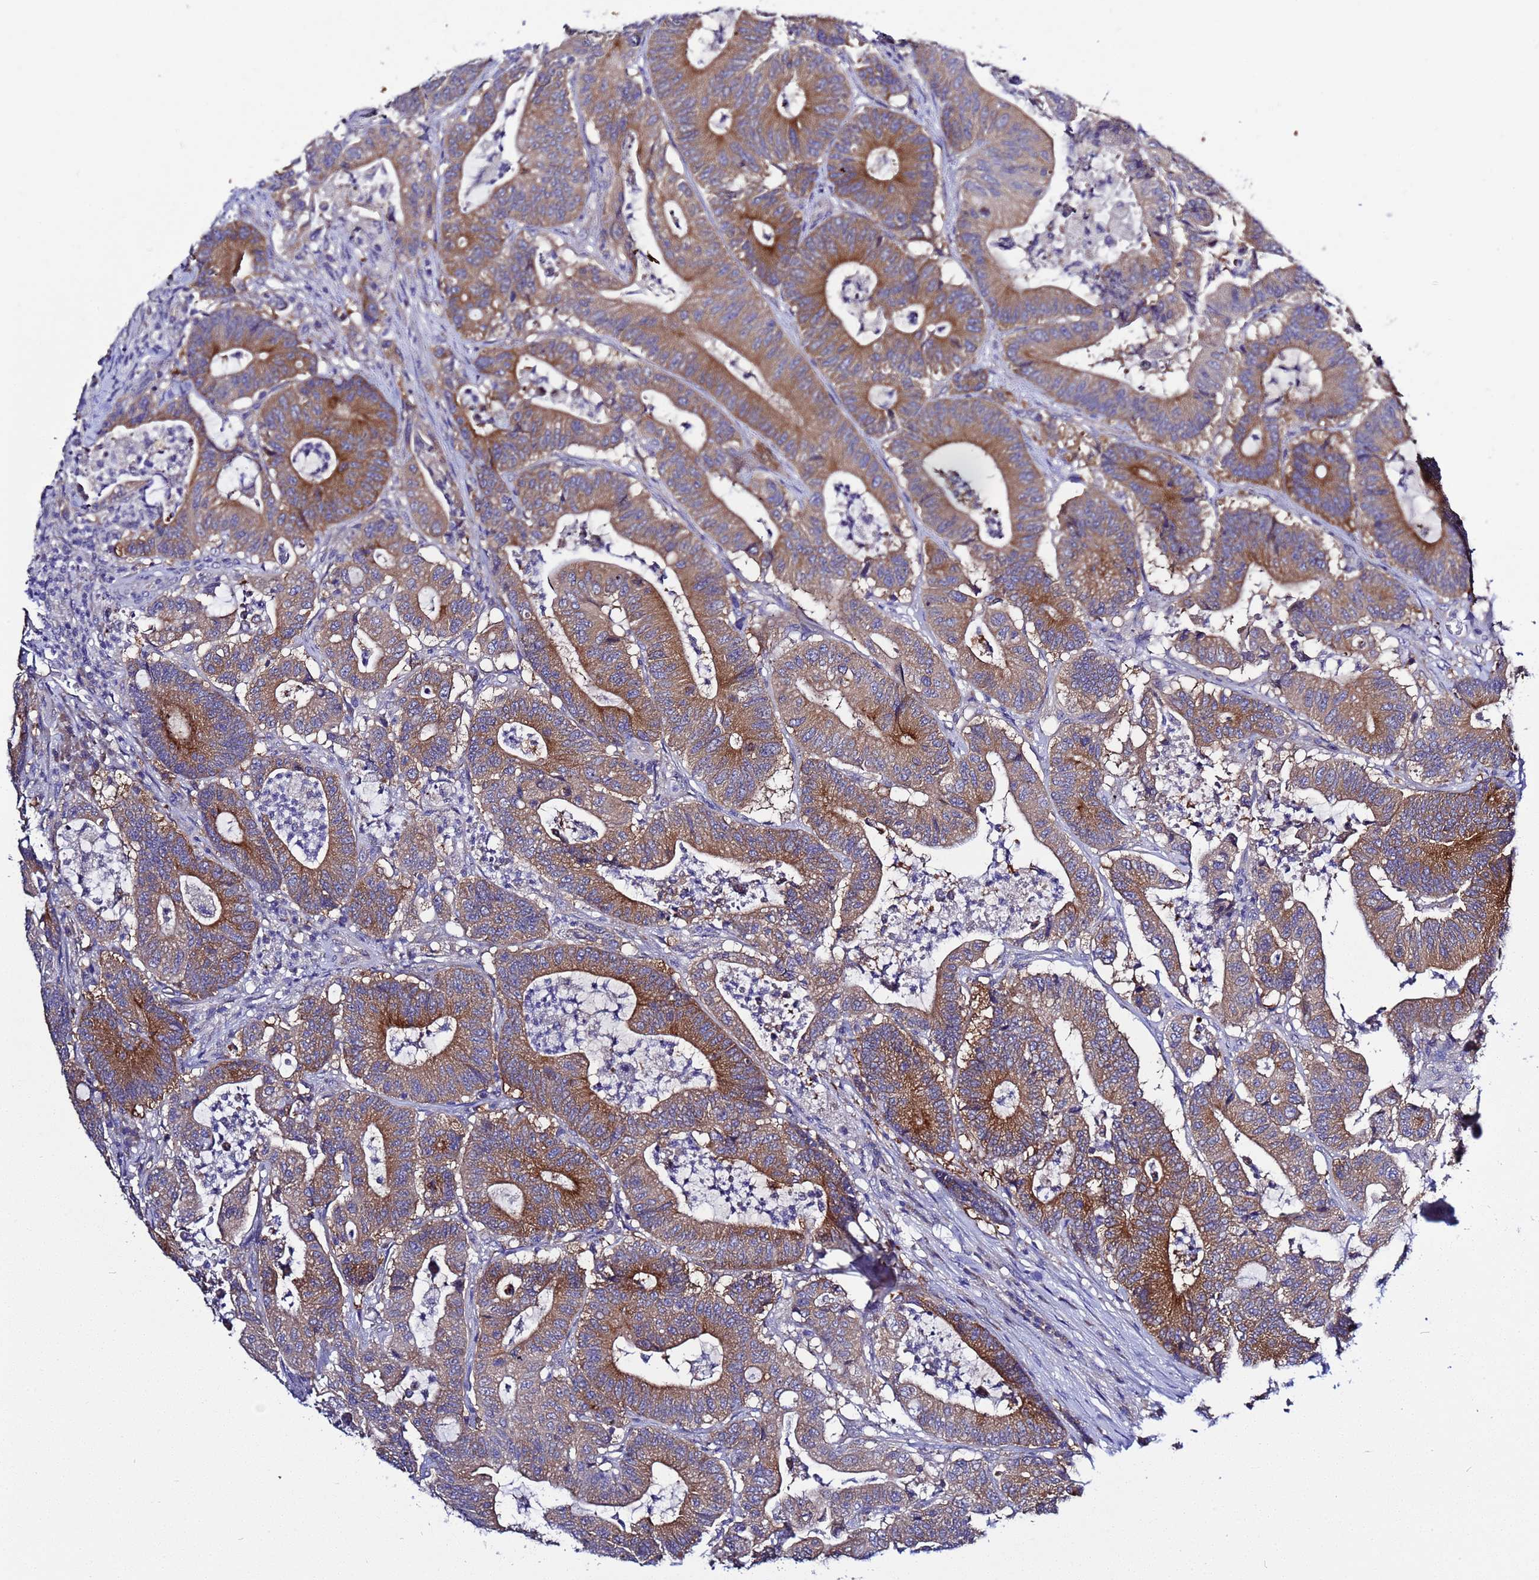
{"staining": {"intensity": "moderate", "quantity": ">75%", "location": "cytoplasmic/membranous"}, "tissue": "colorectal cancer", "cell_type": "Tumor cells", "image_type": "cancer", "snomed": [{"axis": "morphology", "description": "Adenocarcinoma, NOS"}, {"axis": "topography", "description": "Colon"}], "caption": "DAB immunohistochemical staining of human colorectal cancer exhibits moderate cytoplasmic/membranous protein positivity in approximately >75% of tumor cells. The staining was performed using DAB (3,3'-diaminobenzidine), with brown indicating positive protein expression. Nuclei are stained blue with hematoxylin.", "gene": "RC3H2", "patient": {"sex": "female", "age": 84}}